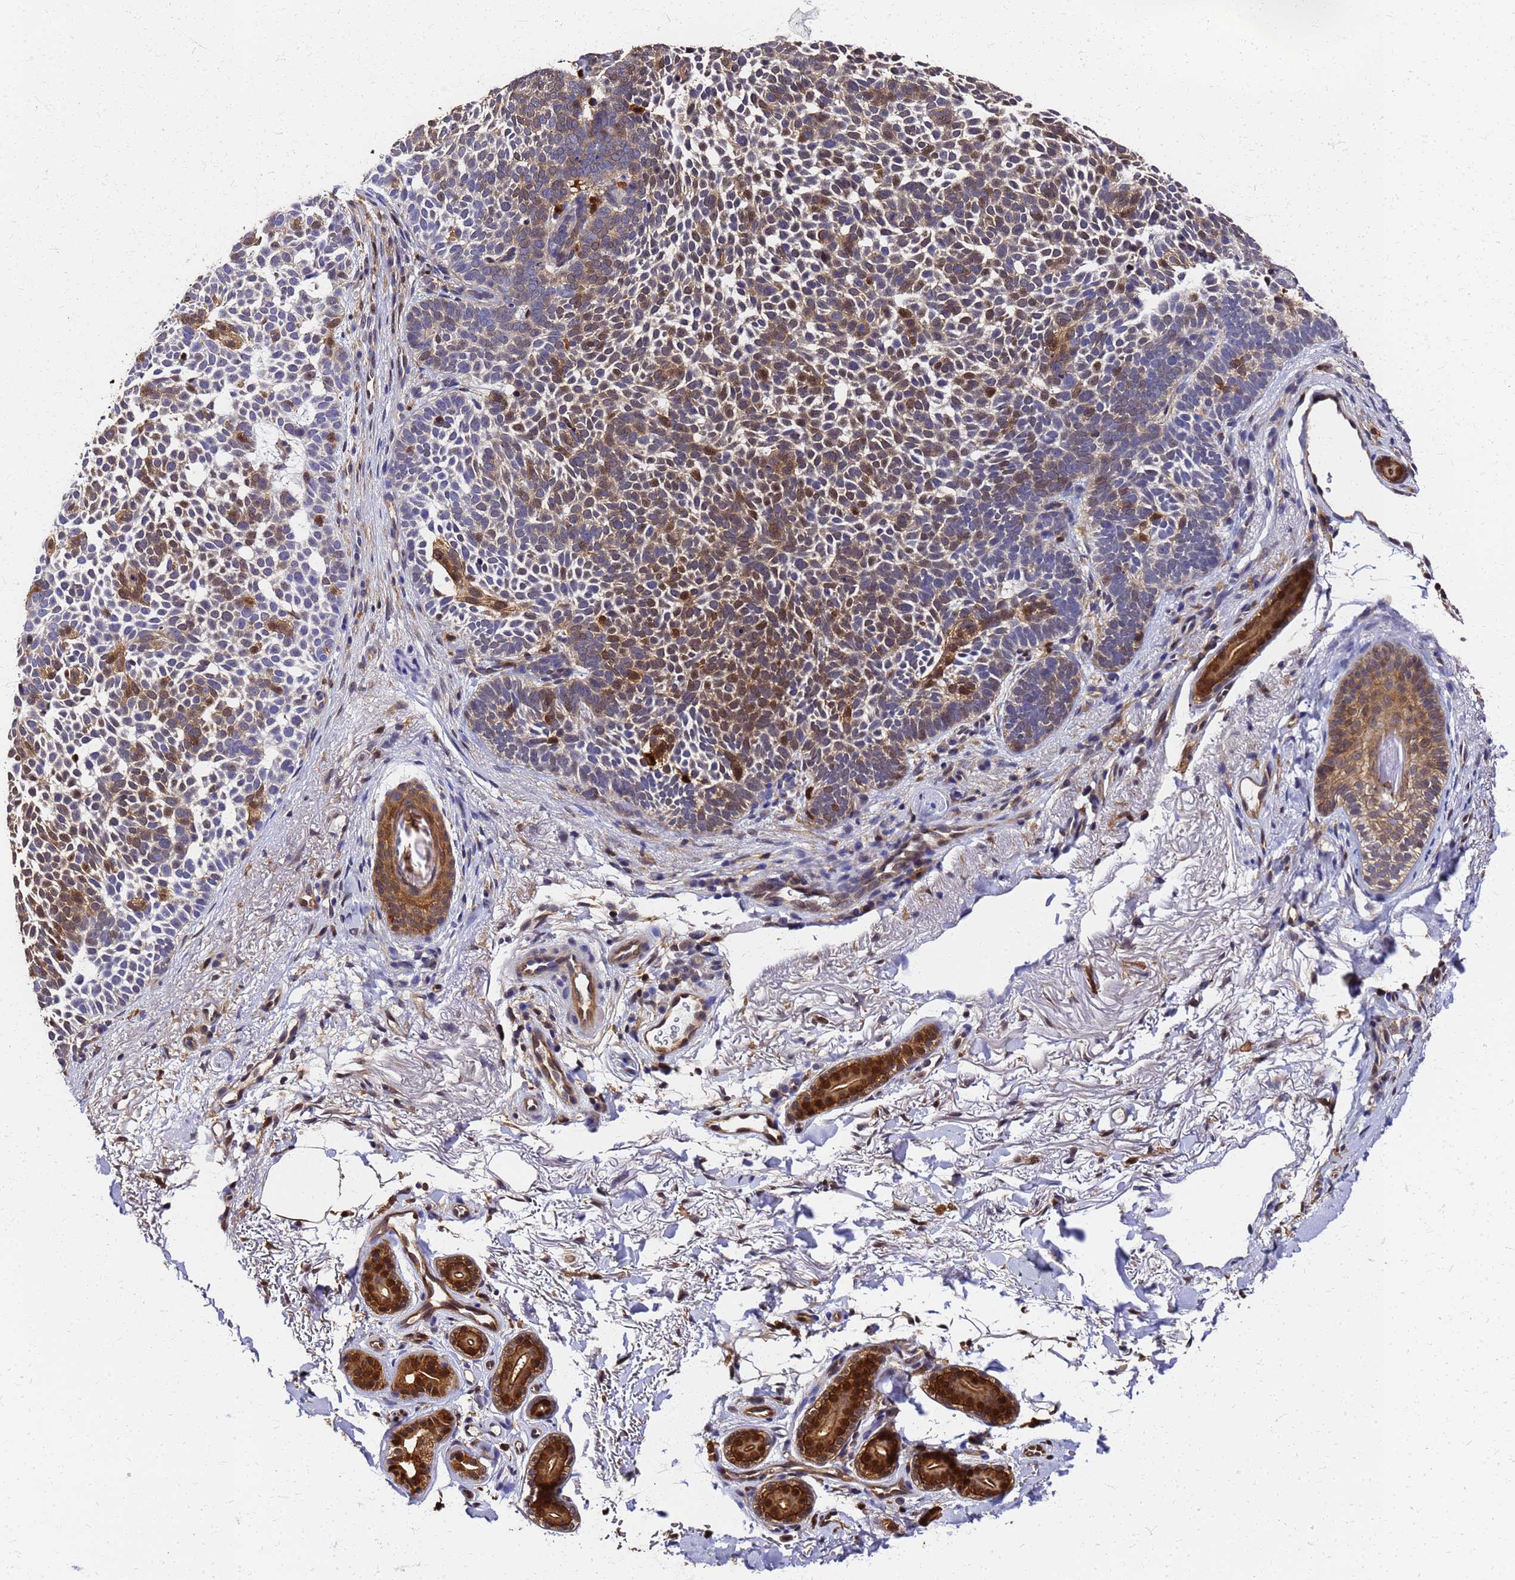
{"staining": {"intensity": "moderate", "quantity": "25%-75%", "location": "cytoplasmic/membranous,nuclear"}, "tissue": "skin cancer", "cell_type": "Tumor cells", "image_type": "cancer", "snomed": [{"axis": "morphology", "description": "Basal cell carcinoma"}, {"axis": "topography", "description": "Skin"}], "caption": "Protein expression analysis of skin cancer (basal cell carcinoma) displays moderate cytoplasmic/membranous and nuclear positivity in about 25%-75% of tumor cells. (IHC, brightfield microscopy, high magnification).", "gene": "S100A11", "patient": {"sex": "female", "age": 77}}